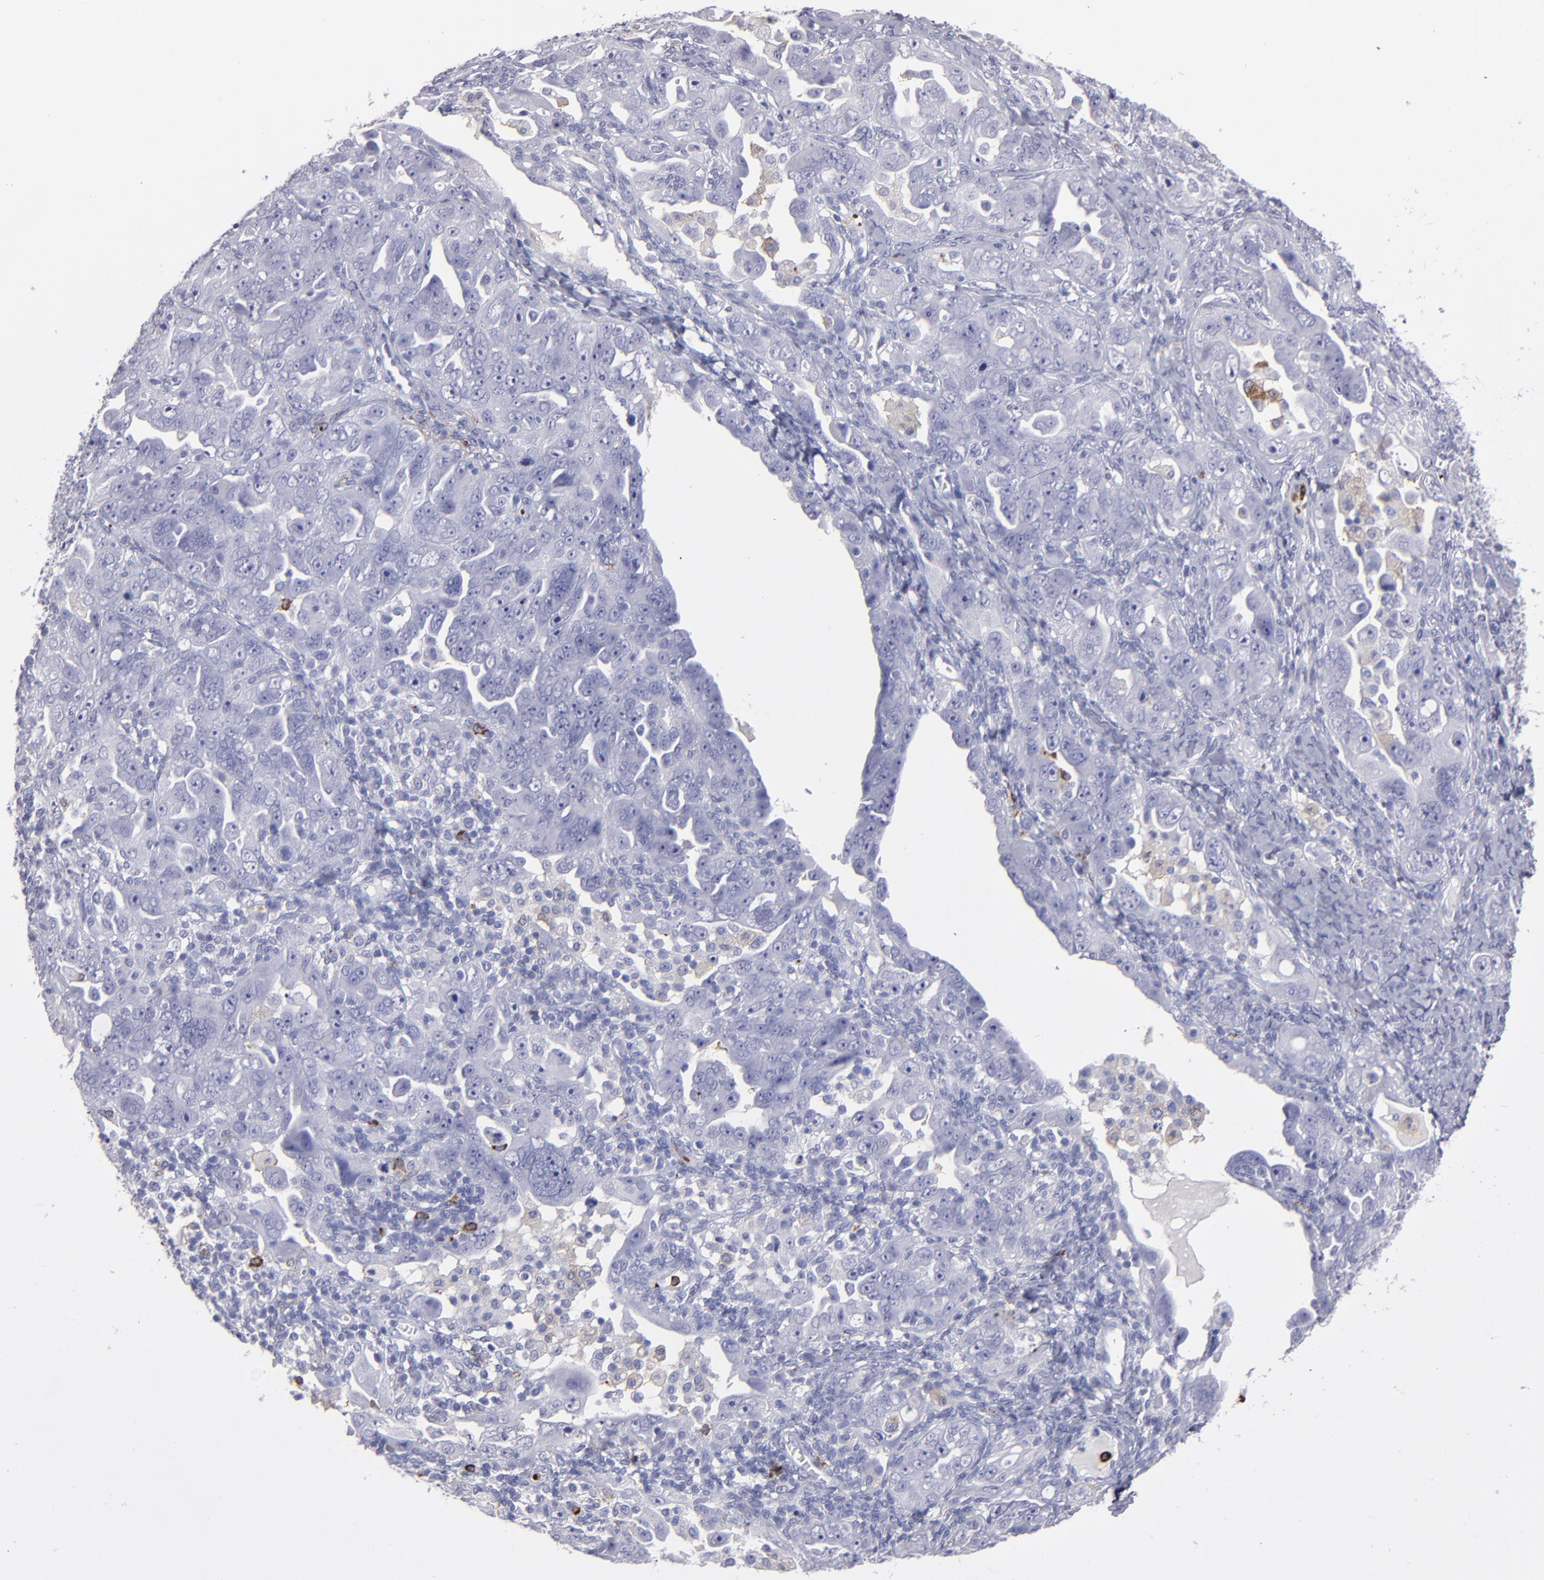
{"staining": {"intensity": "negative", "quantity": "none", "location": "none"}, "tissue": "ovarian cancer", "cell_type": "Tumor cells", "image_type": "cancer", "snomed": [{"axis": "morphology", "description": "Cystadenocarcinoma, serous, NOS"}, {"axis": "topography", "description": "Ovary"}], "caption": "Immunohistochemistry (IHC) image of human ovarian serous cystadenocarcinoma stained for a protein (brown), which shows no positivity in tumor cells.", "gene": "CD36", "patient": {"sex": "female", "age": 66}}